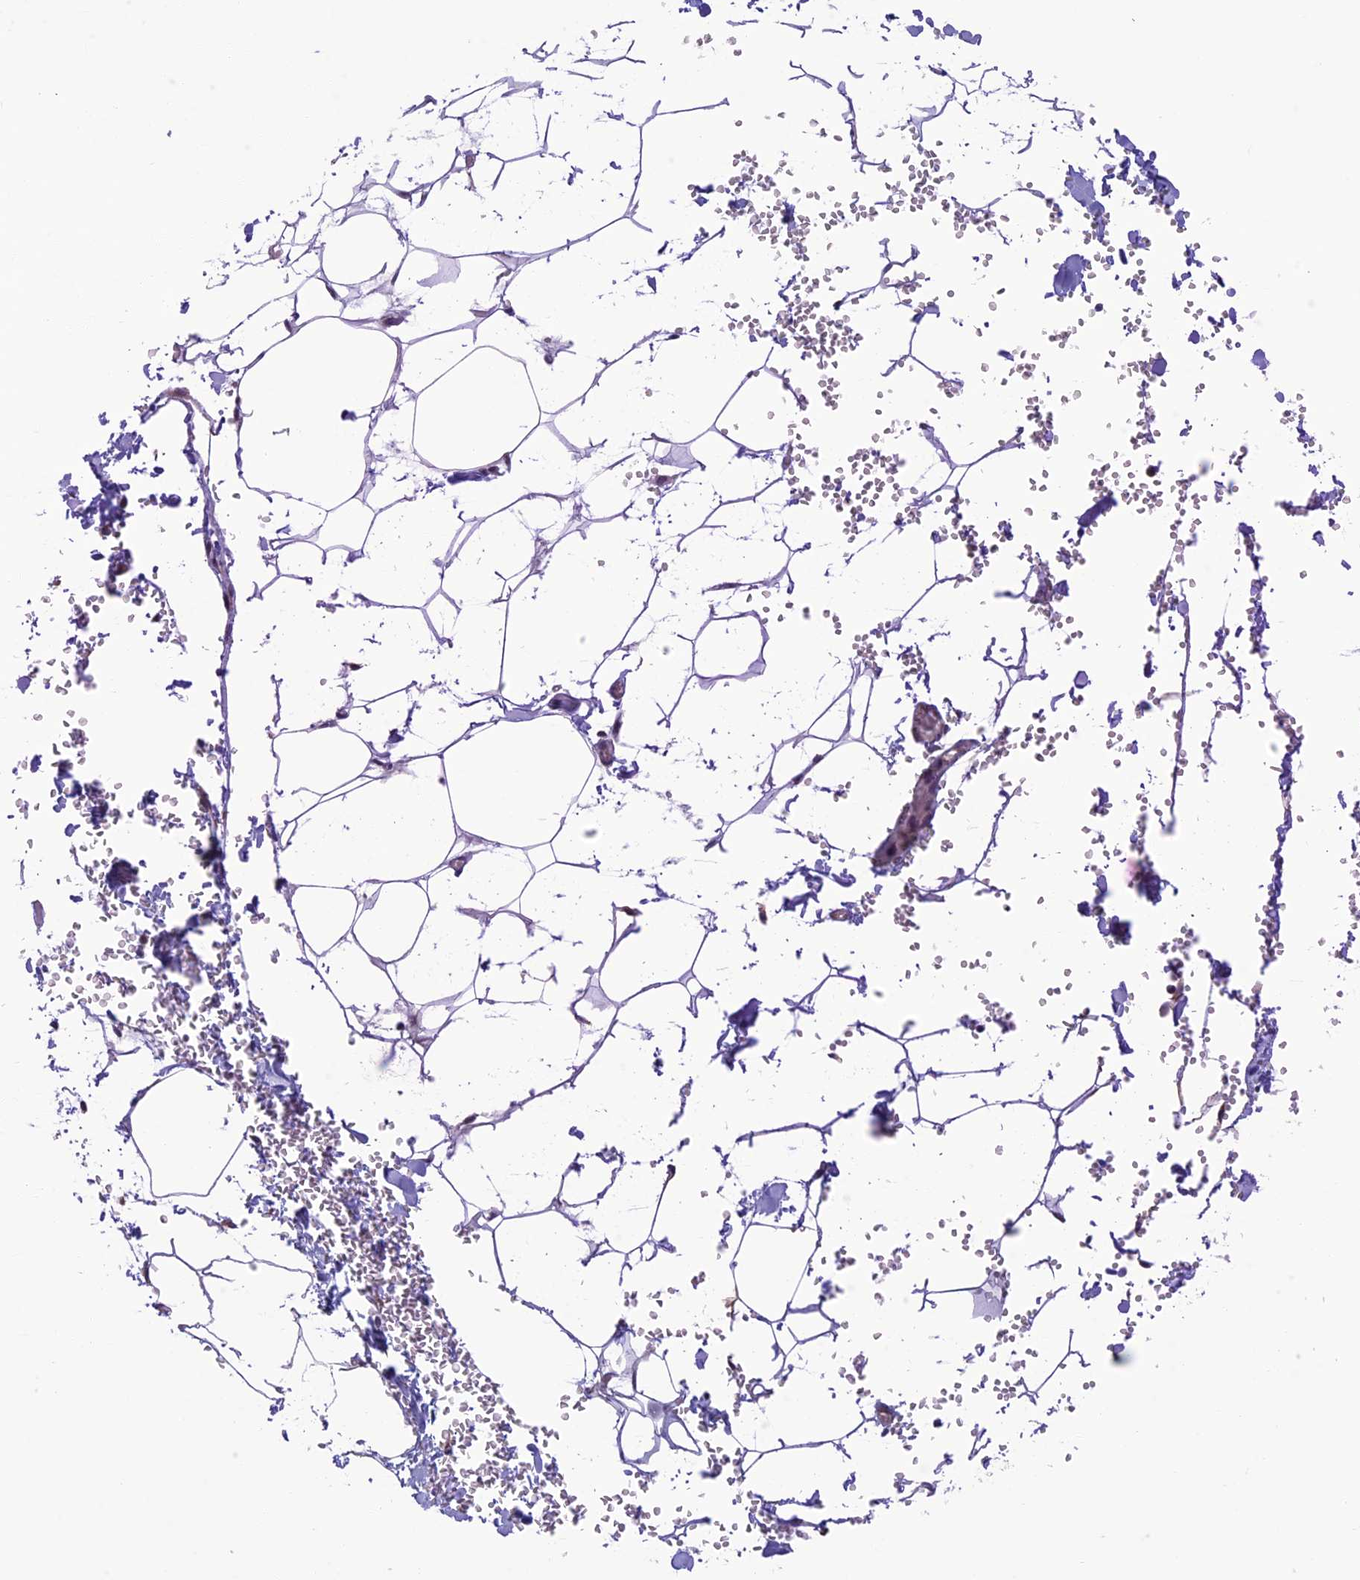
{"staining": {"intensity": "negative", "quantity": "none", "location": "none"}, "tissue": "adipose tissue", "cell_type": "Adipocytes", "image_type": "normal", "snomed": [{"axis": "morphology", "description": "Normal tissue, NOS"}, {"axis": "topography", "description": "Gallbladder"}, {"axis": "topography", "description": "Peripheral nerve tissue"}], "caption": "DAB immunohistochemical staining of benign human adipose tissue displays no significant staining in adipocytes.", "gene": "SLC1A6", "patient": {"sex": "male", "age": 38}}